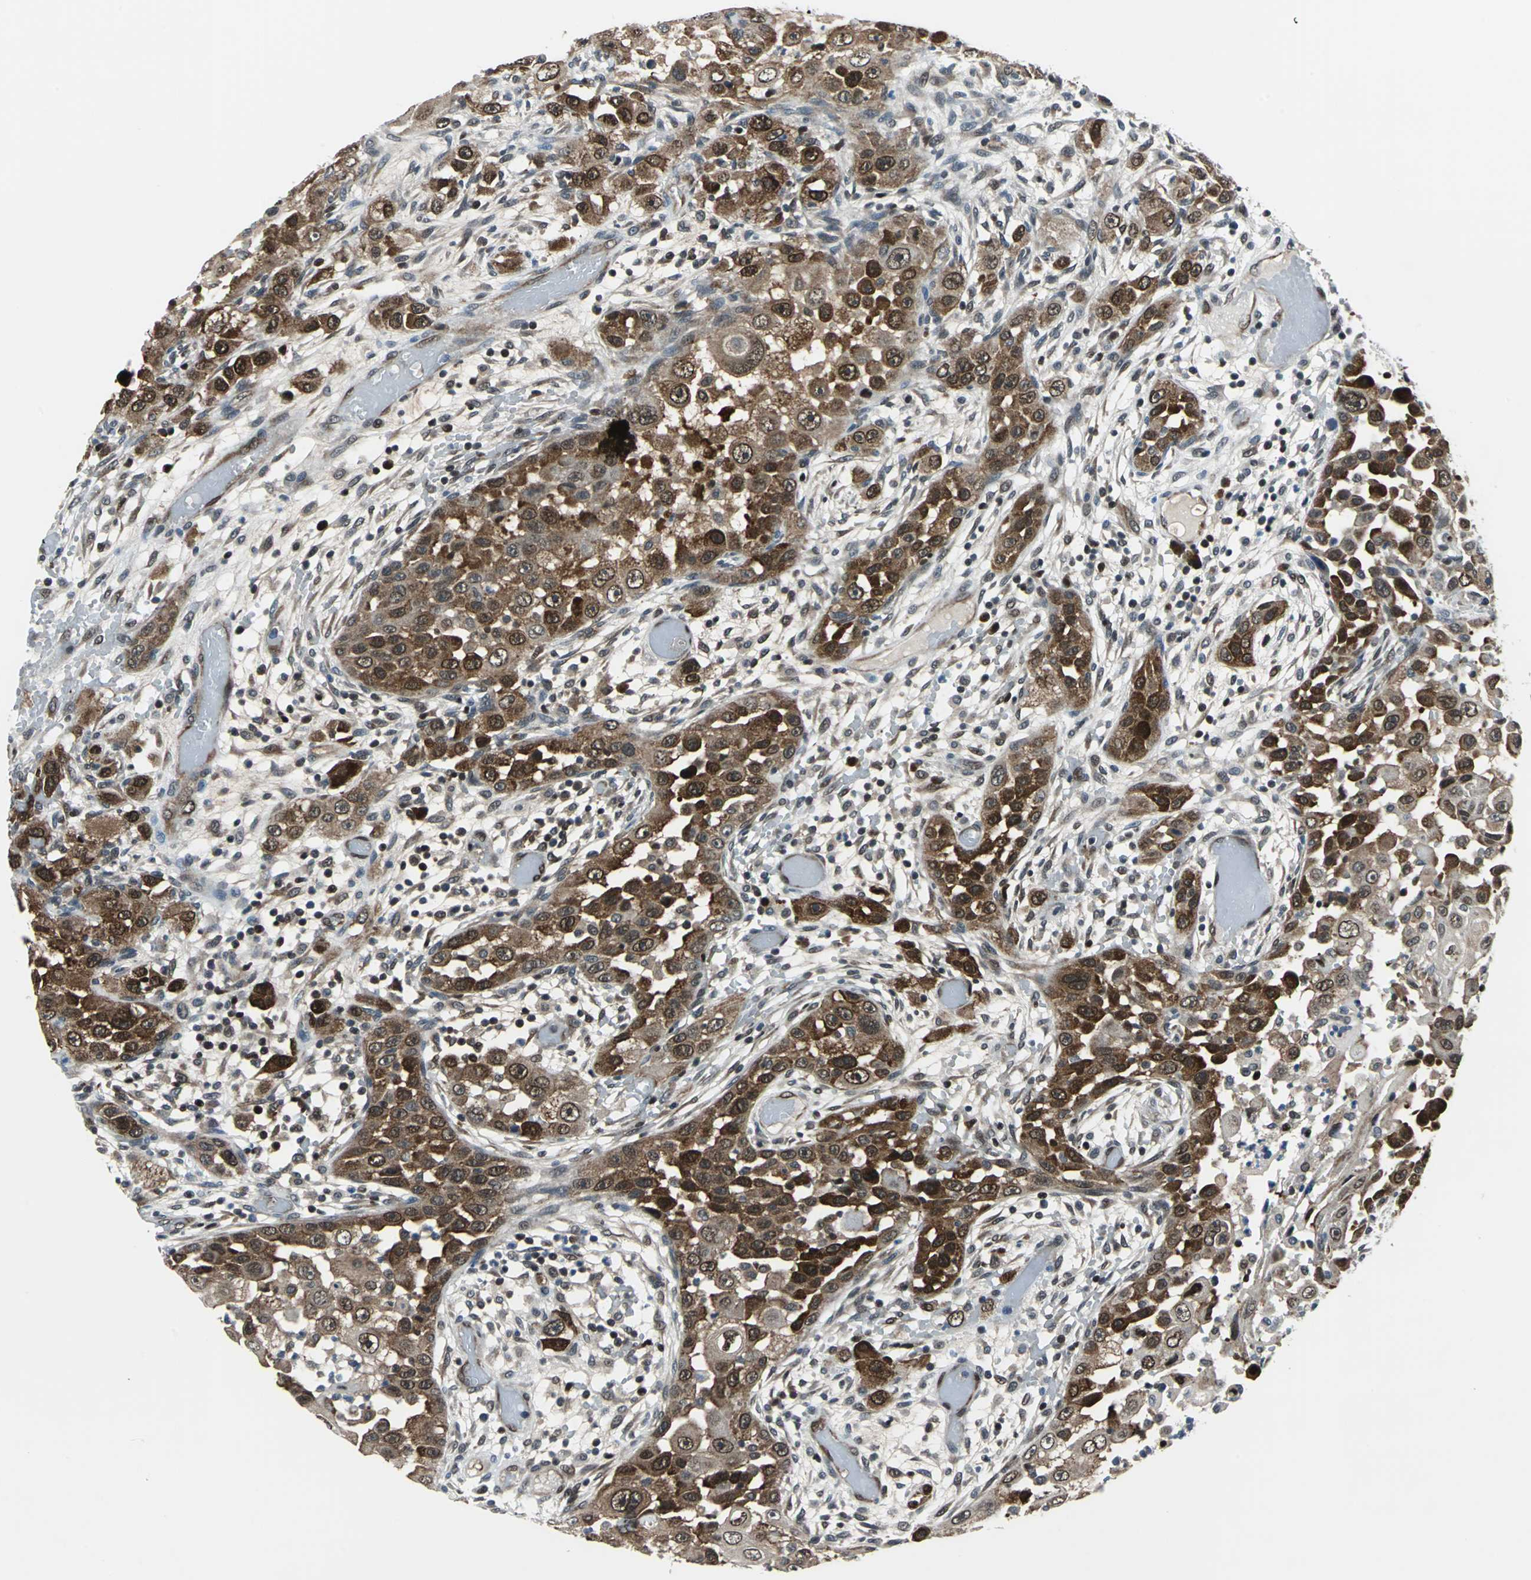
{"staining": {"intensity": "strong", "quantity": ">75%", "location": "cytoplasmic/membranous,nuclear"}, "tissue": "head and neck cancer", "cell_type": "Tumor cells", "image_type": "cancer", "snomed": [{"axis": "morphology", "description": "Carcinoma, NOS"}, {"axis": "topography", "description": "Head-Neck"}], "caption": "Protein expression analysis of human head and neck carcinoma reveals strong cytoplasmic/membranous and nuclear staining in about >75% of tumor cells. Immunohistochemistry (ihc) stains the protein of interest in brown and the nuclei are stained blue.", "gene": "POLR3K", "patient": {"sex": "male", "age": 87}}